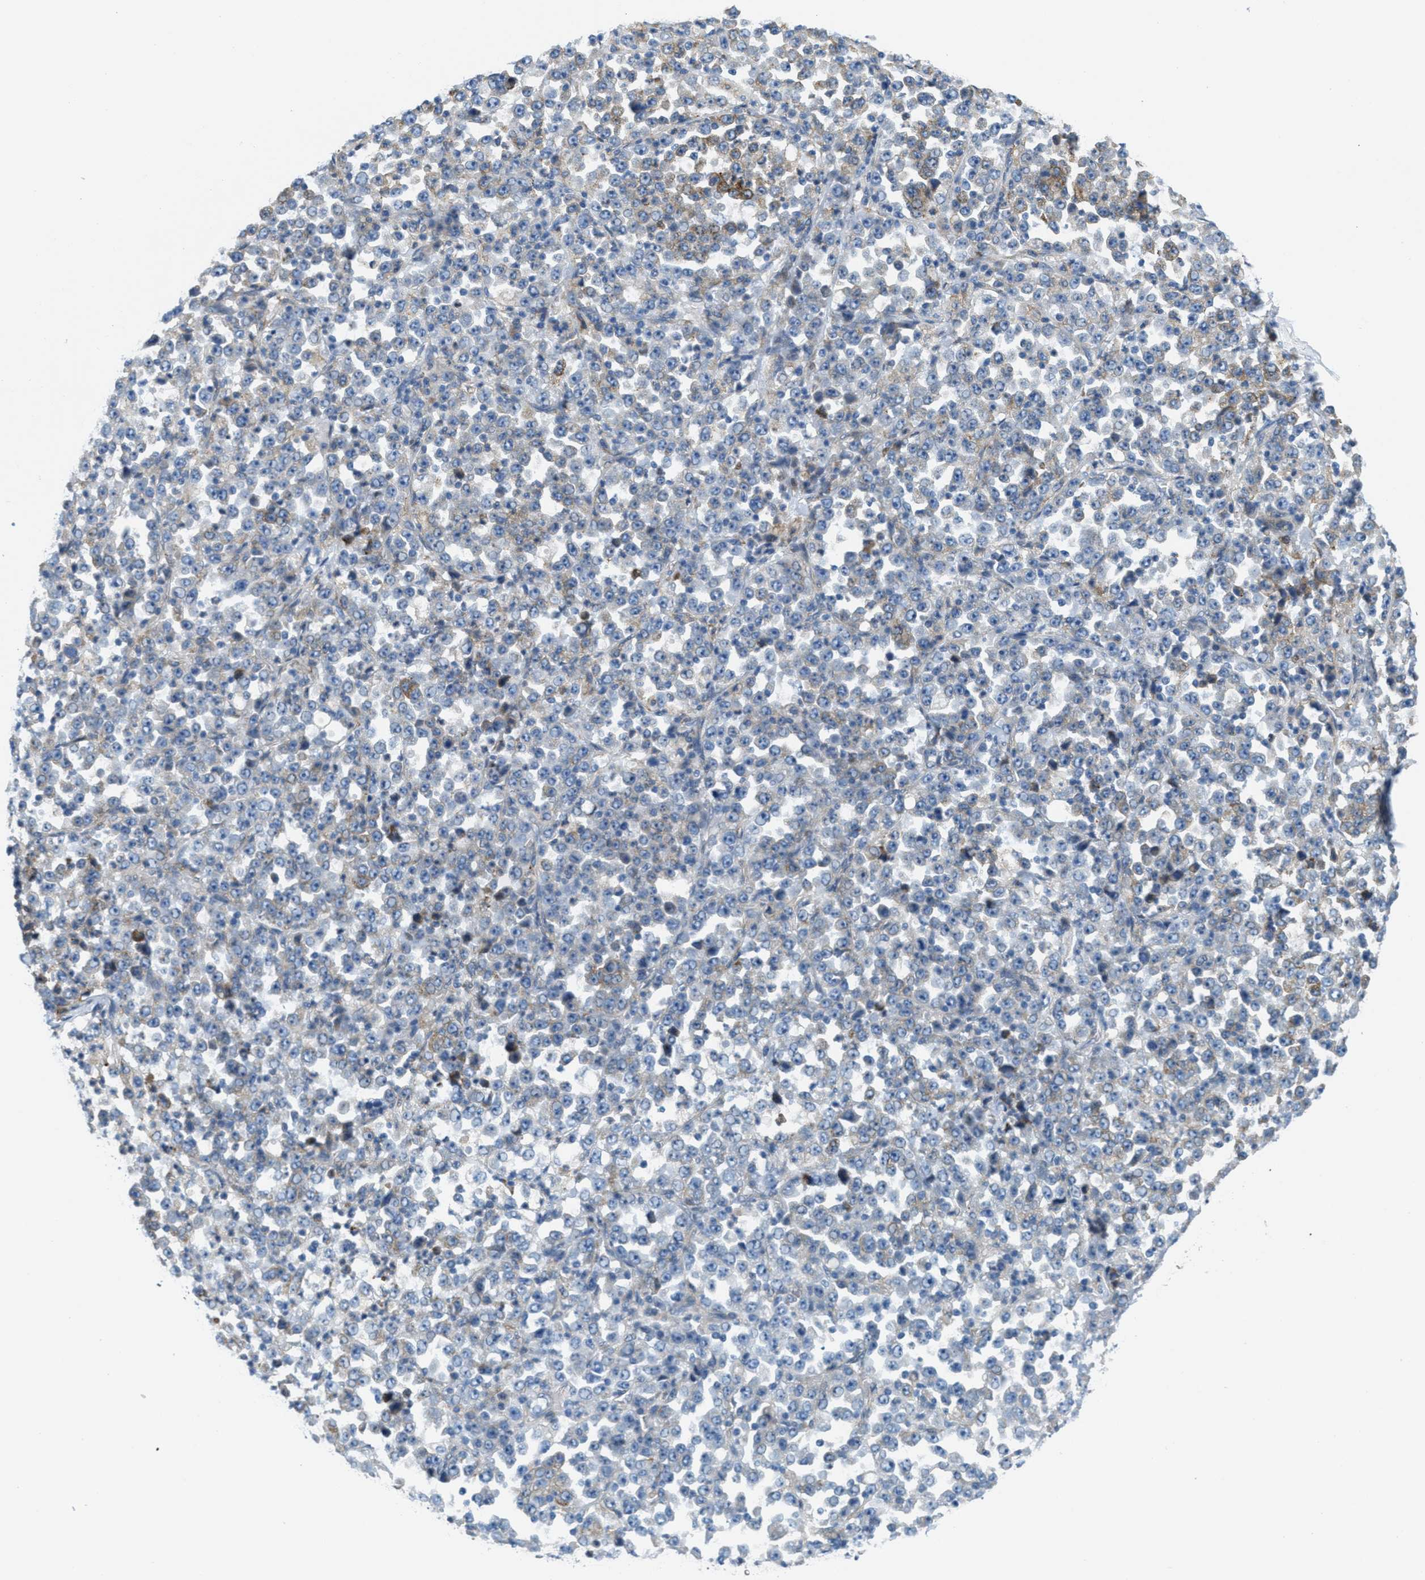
{"staining": {"intensity": "weak", "quantity": "<25%", "location": "cytoplasmic/membranous"}, "tissue": "stomach cancer", "cell_type": "Tumor cells", "image_type": "cancer", "snomed": [{"axis": "morphology", "description": "Normal tissue, NOS"}, {"axis": "morphology", "description": "Adenocarcinoma, NOS"}, {"axis": "topography", "description": "Stomach, upper"}, {"axis": "topography", "description": "Stomach"}], "caption": "Immunohistochemical staining of adenocarcinoma (stomach) exhibits no significant positivity in tumor cells.", "gene": "MAPRE2", "patient": {"sex": "male", "age": 59}}